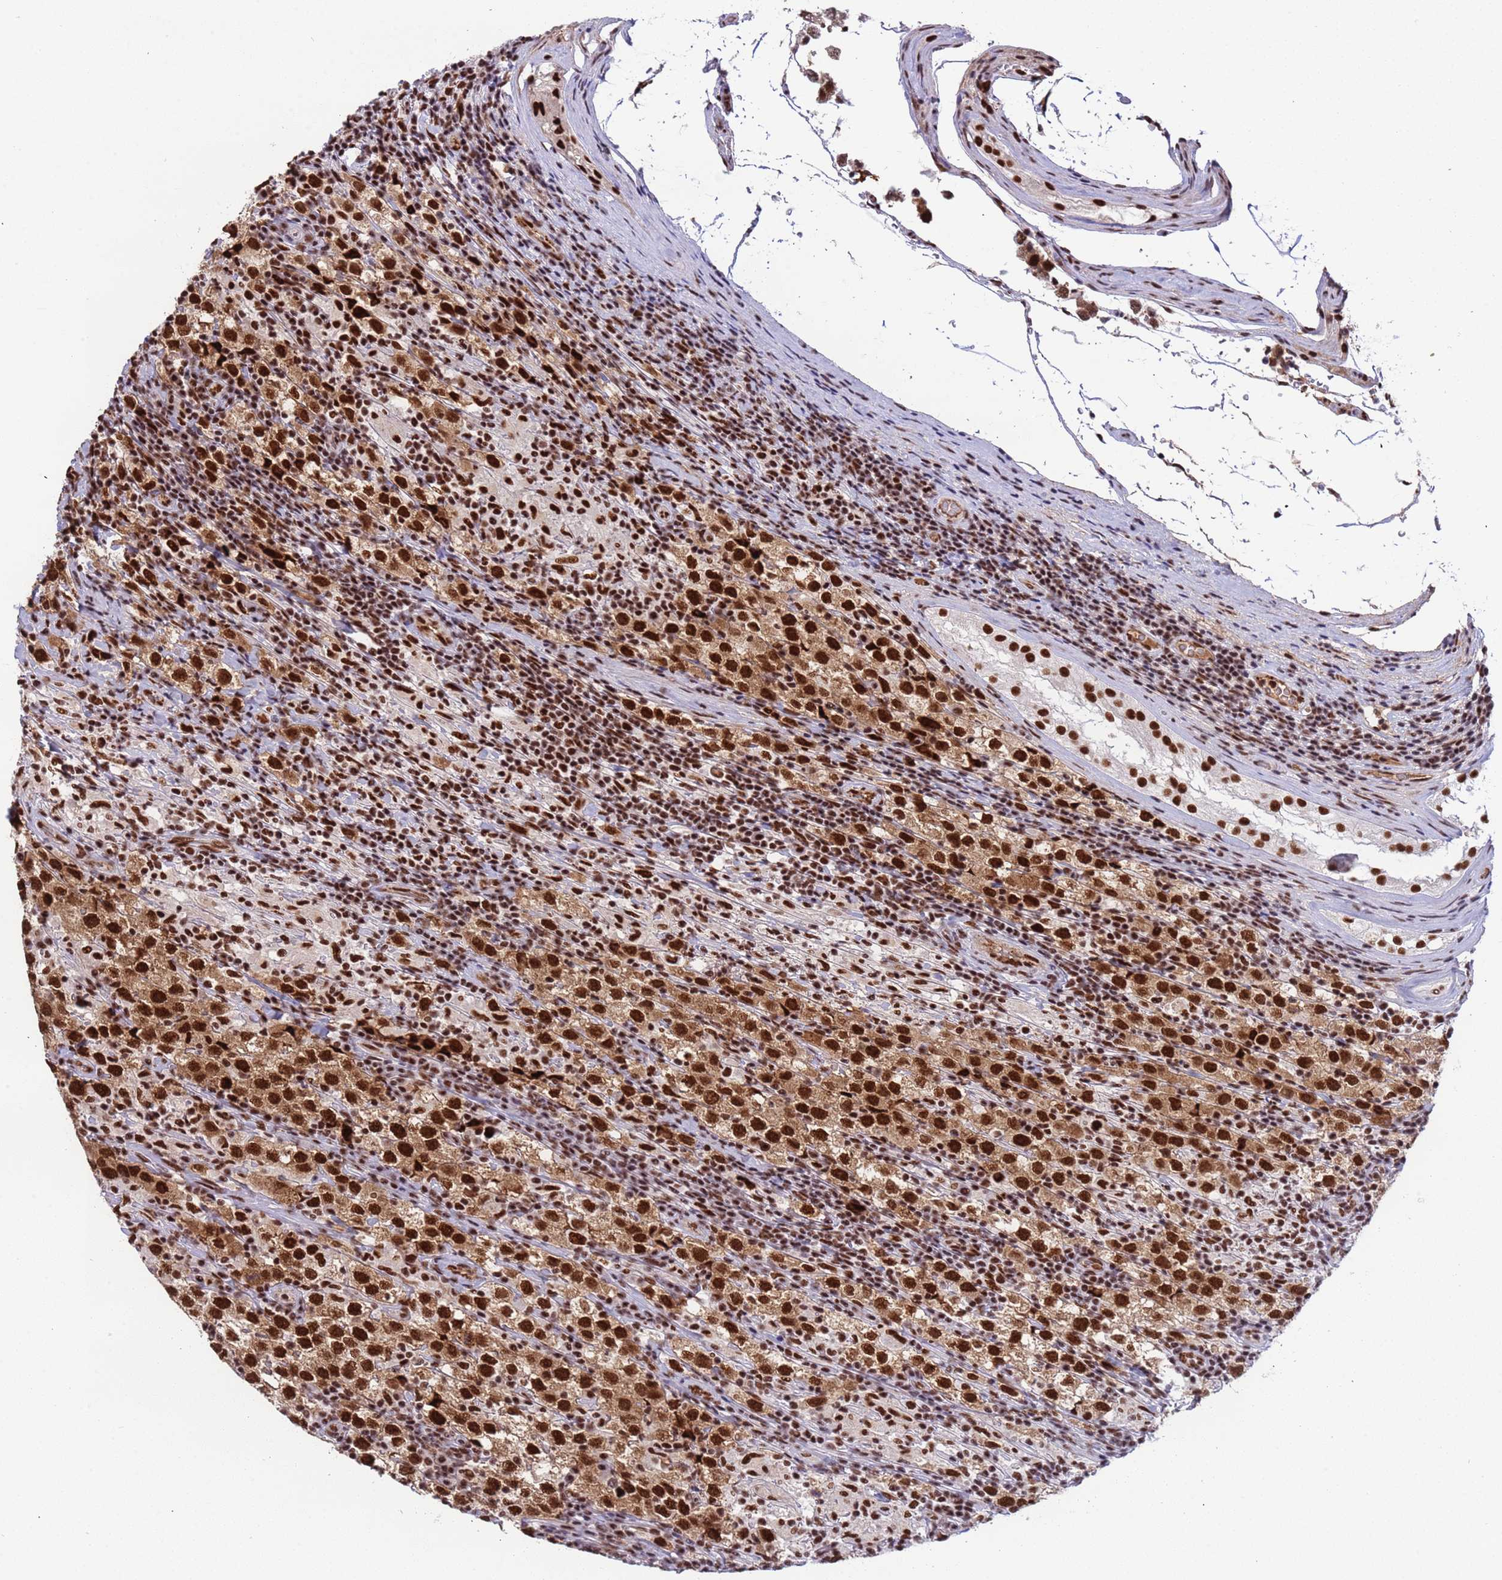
{"staining": {"intensity": "strong", "quantity": ">75%", "location": "nuclear"}, "tissue": "testis cancer", "cell_type": "Tumor cells", "image_type": "cancer", "snomed": [{"axis": "morphology", "description": "Seminoma, NOS"}, {"axis": "morphology", "description": "Carcinoma, Embryonal, NOS"}, {"axis": "topography", "description": "Testis"}], "caption": "Immunohistochemistry (IHC) (DAB) staining of human testis cancer (seminoma) demonstrates strong nuclear protein positivity in approximately >75% of tumor cells. The staining was performed using DAB (3,3'-diaminobenzidine) to visualize the protein expression in brown, while the nuclei were stained in blue with hematoxylin (Magnification: 20x).", "gene": "SRRT", "patient": {"sex": "male", "age": 41}}